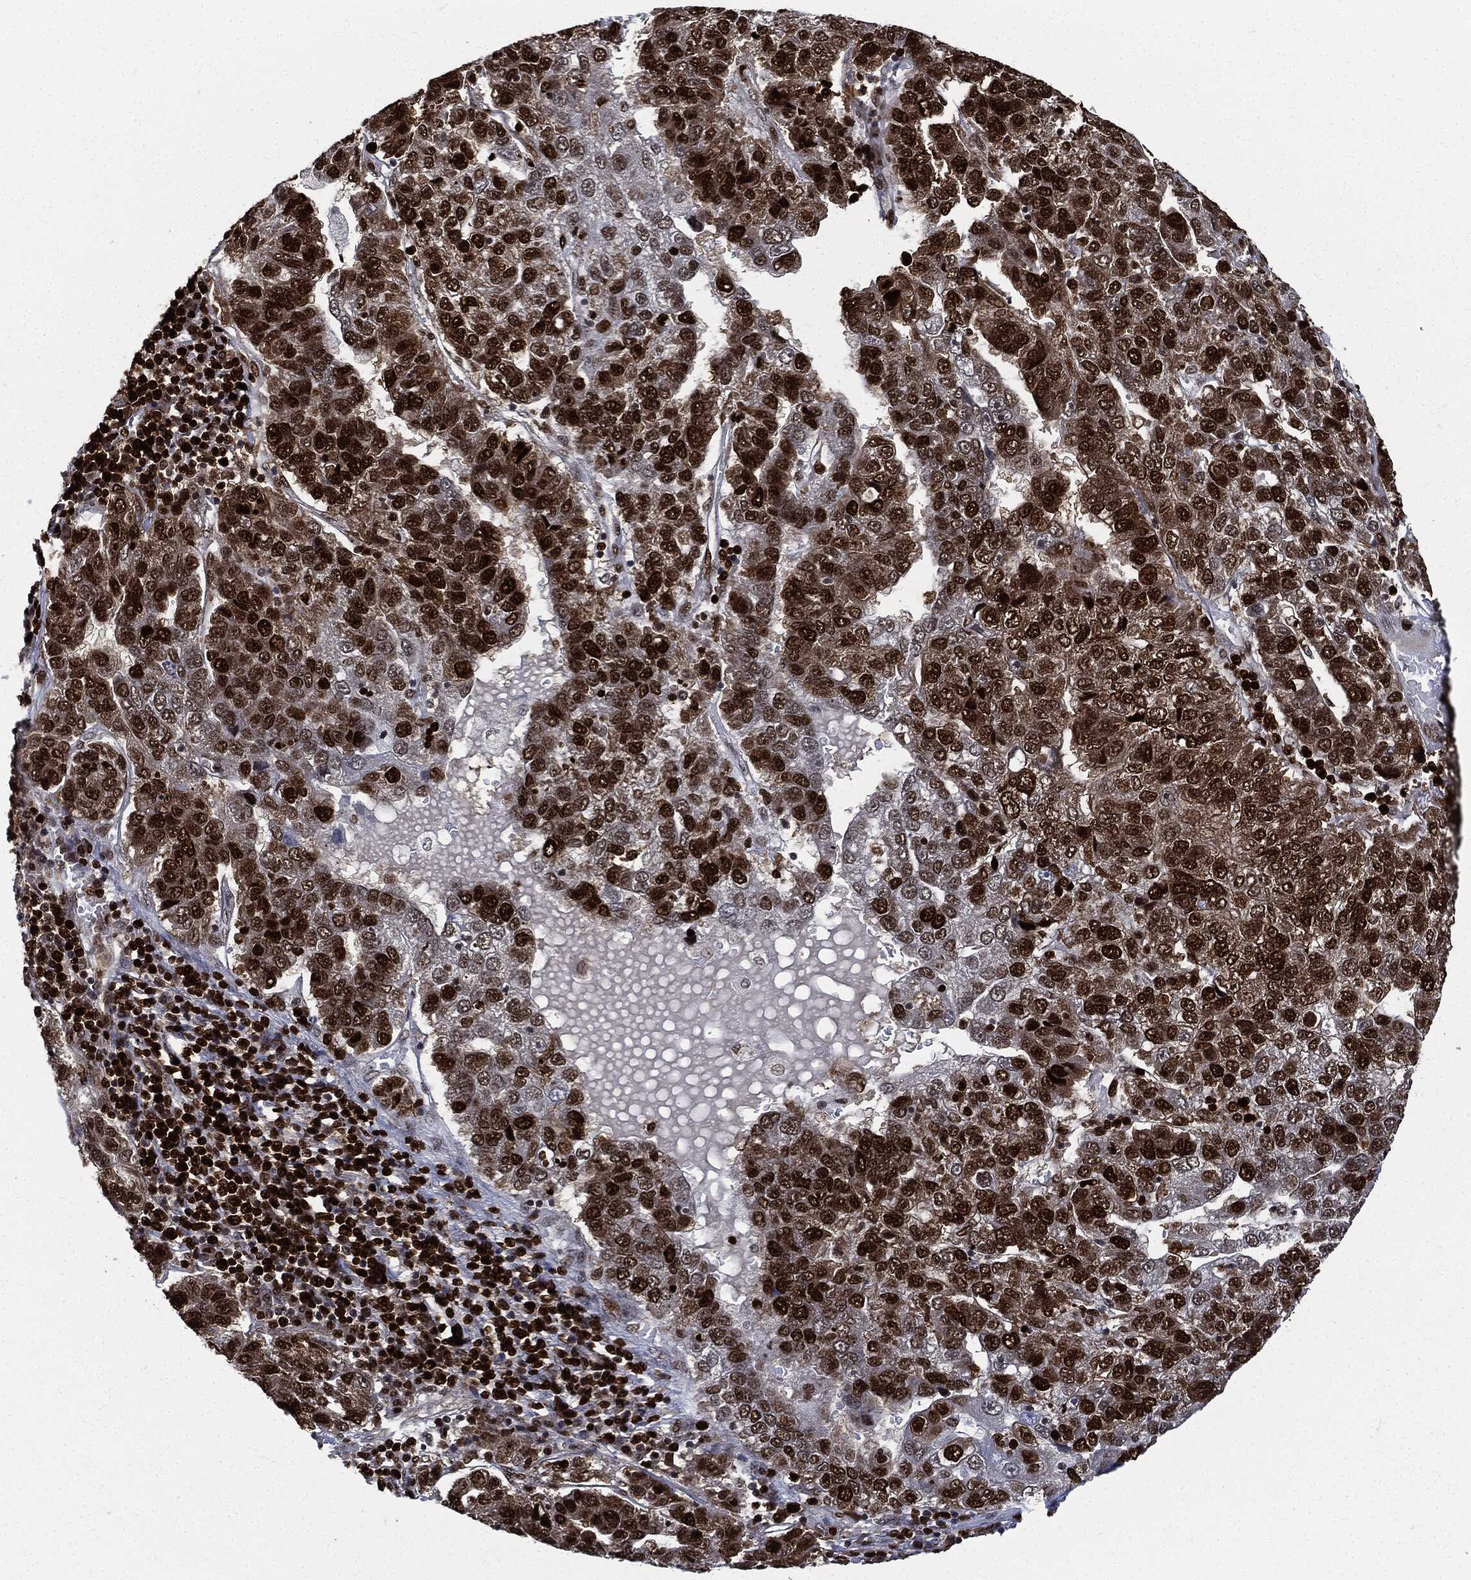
{"staining": {"intensity": "strong", "quantity": ">75%", "location": "cytoplasmic/membranous,nuclear"}, "tissue": "pancreatic cancer", "cell_type": "Tumor cells", "image_type": "cancer", "snomed": [{"axis": "morphology", "description": "Adenocarcinoma, NOS"}, {"axis": "topography", "description": "Pancreas"}], "caption": "Immunohistochemical staining of human pancreatic cancer (adenocarcinoma) reveals high levels of strong cytoplasmic/membranous and nuclear positivity in approximately >75% of tumor cells.", "gene": "PCNA", "patient": {"sex": "female", "age": 61}}